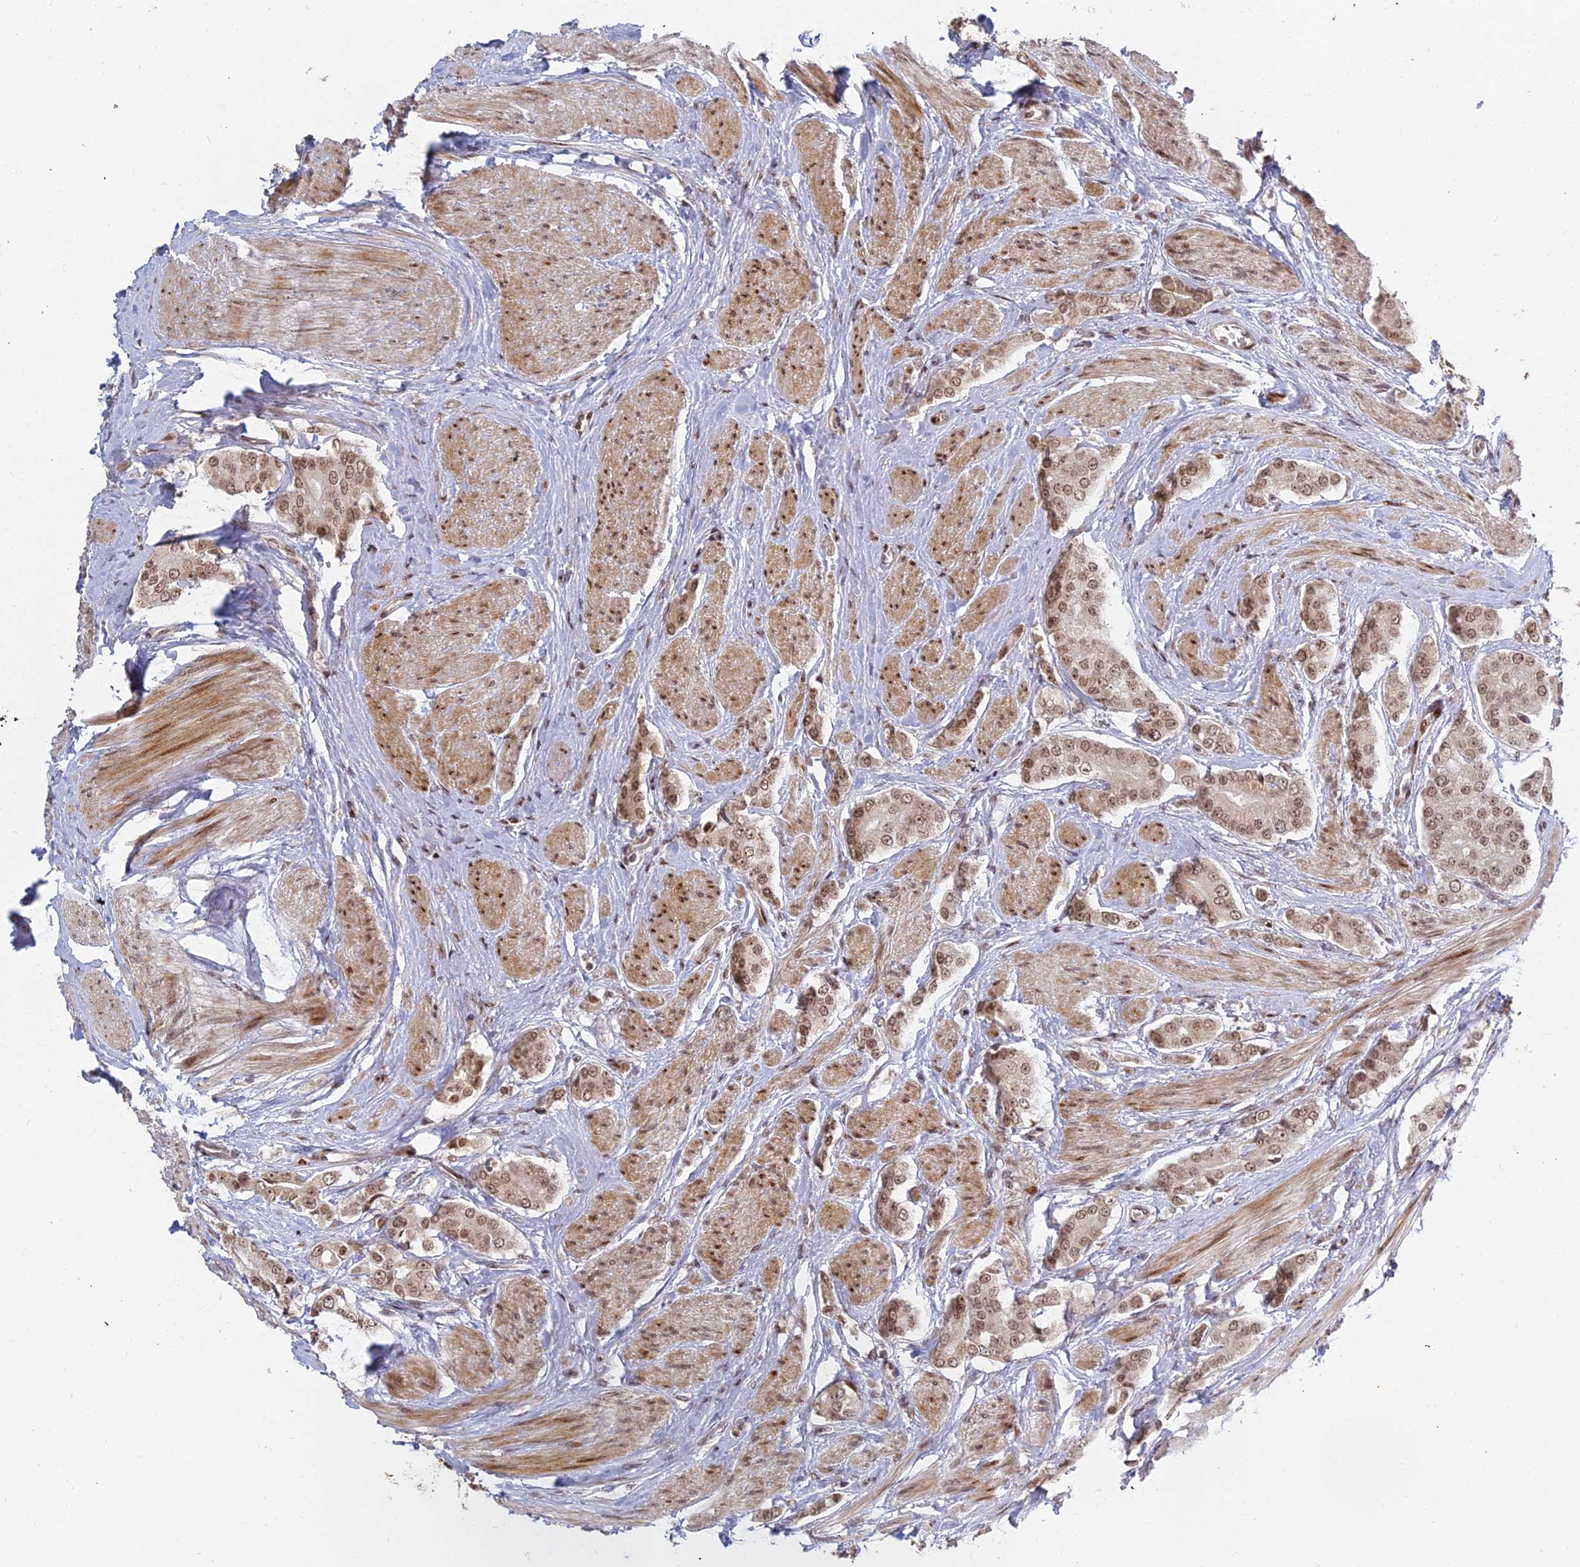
{"staining": {"intensity": "moderate", "quantity": ">75%", "location": "nuclear"}, "tissue": "prostate cancer", "cell_type": "Tumor cells", "image_type": "cancer", "snomed": [{"axis": "morphology", "description": "Adenocarcinoma, High grade"}, {"axis": "topography", "description": "Prostate"}], "caption": "Immunohistochemical staining of prostate adenocarcinoma (high-grade) reveals medium levels of moderate nuclear expression in approximately >75% of tumor cells. (brown staining indicates protein expression, while blue staining denotes nuclei).", "gene": "ABCA2", "patient": {"sex": "male", "age": 71}}